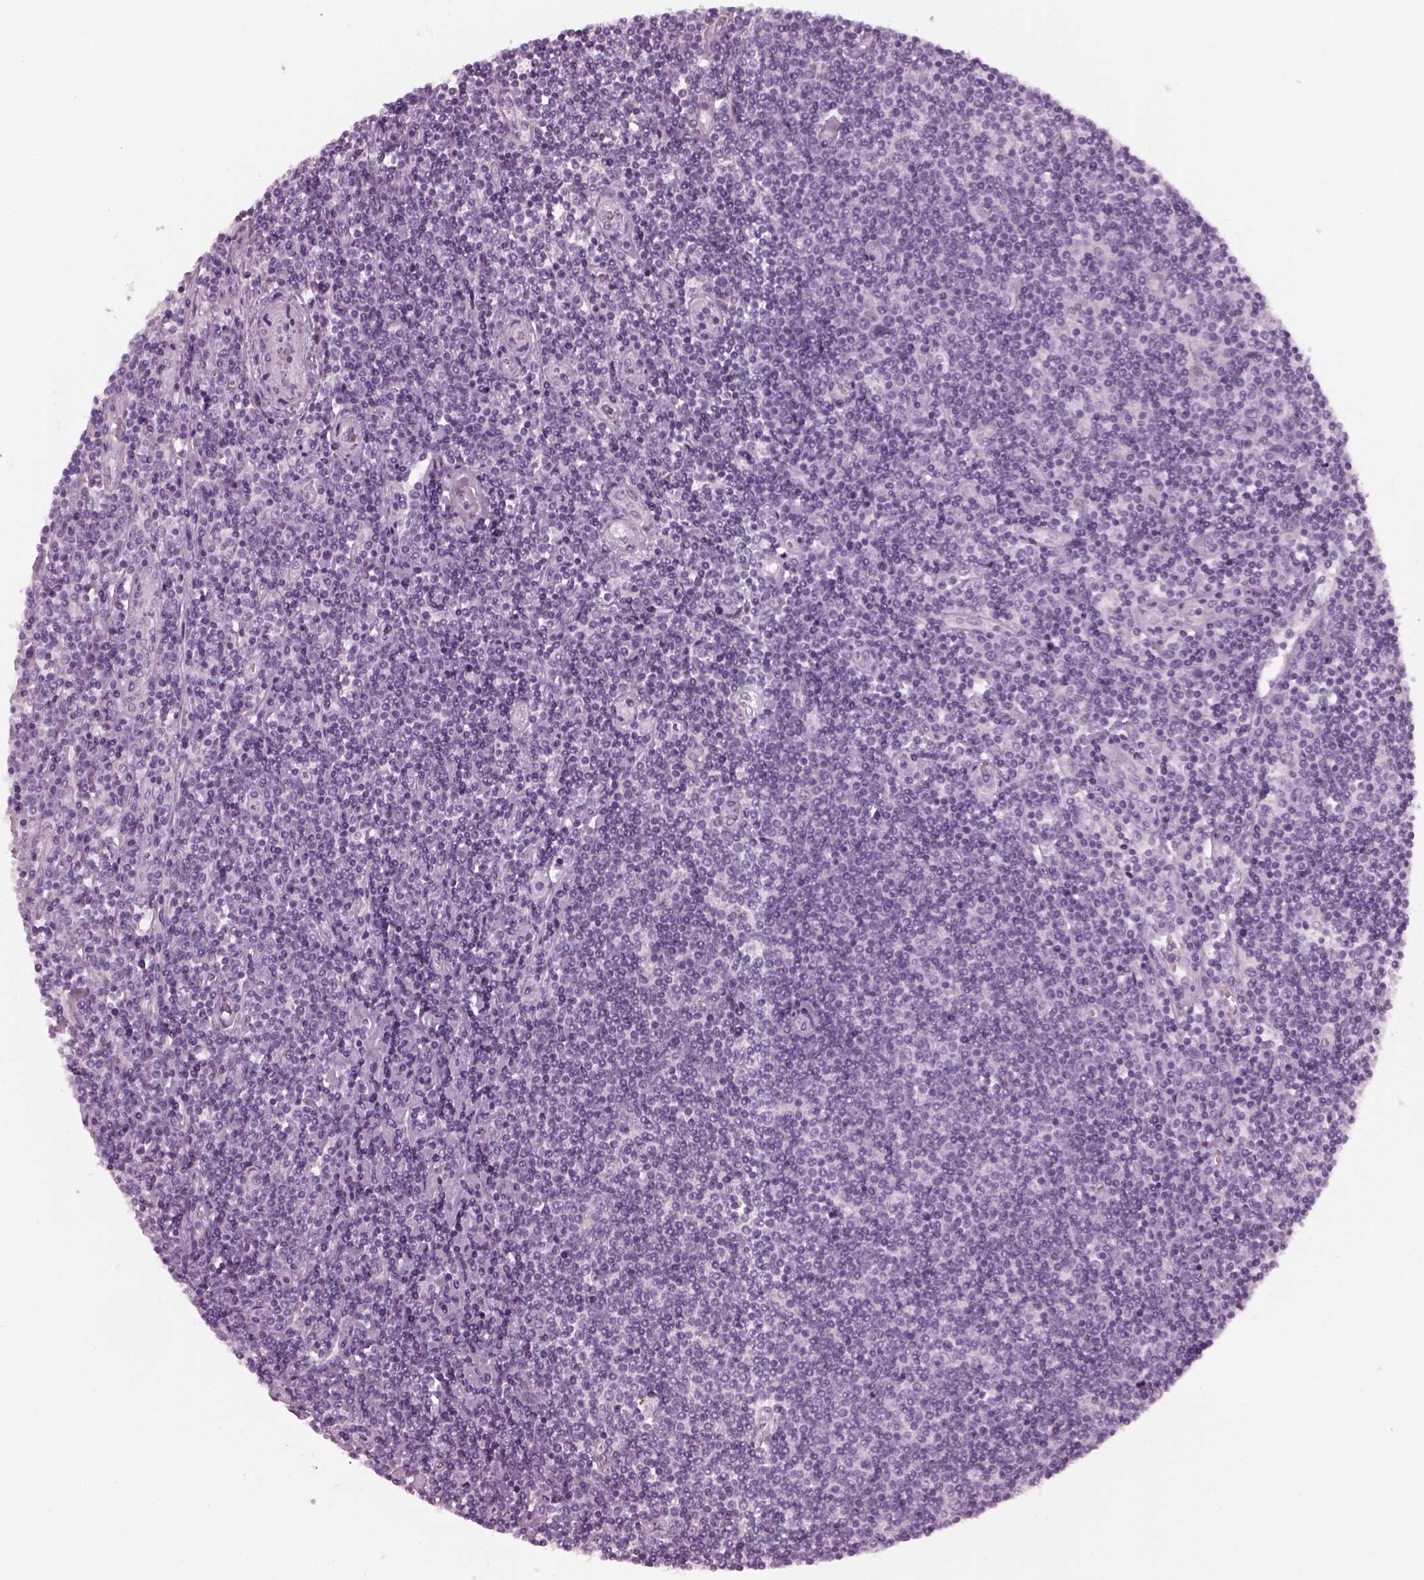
{"staining": {"intensity": "negative", "quantity": "none", "location": "none"}, "tissue": "lymphoma", "cell_type": "Tumor cells", "image_type": "cancer", "snomed": [{"axis": "morphology", "description": "Hodgkin's disease, NOS"}, {"axis": "topography", "description": "Lymph node"}], "caption": "This is an immunohistochemistry (IHC) micrograph of Hodgkin's disease. There is no expression in tumor cells.", "gene": "DPYSL5", "patient": {"sex": "male", "age": 40}}